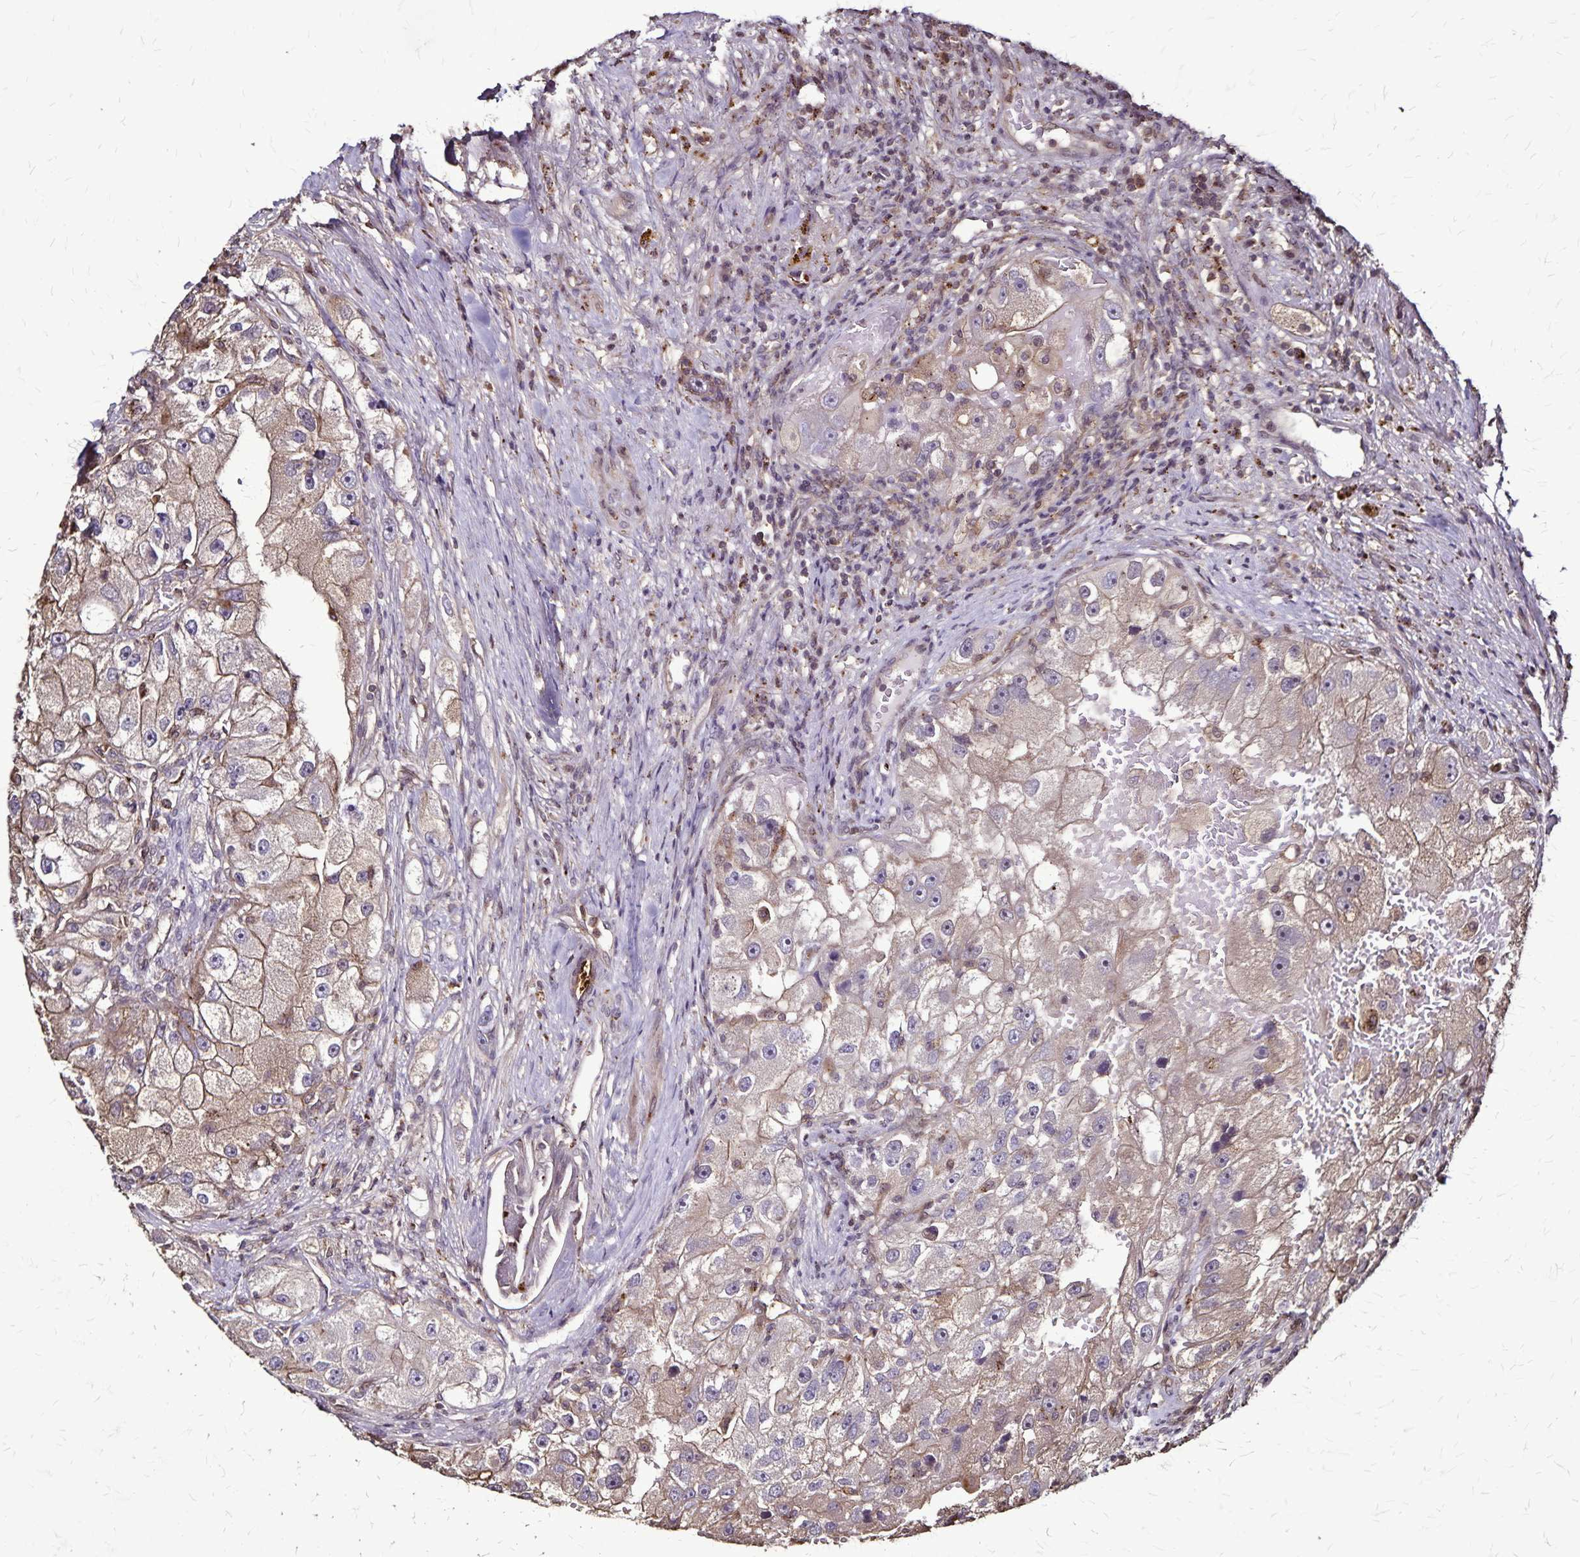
{"staining": {"intensity": "weak", "quantity": "25%-75%", "location": "cytoplasmic/membranous"}, "tissue": "renal cancer", "cell_type": "Tumor cells", "image_type": "cancer", "snomed": [{"axis": "morphology", "description": "Adenocarcinoma, NOS"}, {"axis": "topography", "description": "Kidney"}], "caption": "A photomicrograph of human renal cancer stained for a protein demonstrates weak cytoplasmic/membranous brown staining in tumor cells. Nuclei are stained in blue.", "gene": "CHMP1B", "patient": {"sex": "male", "age": 63}}